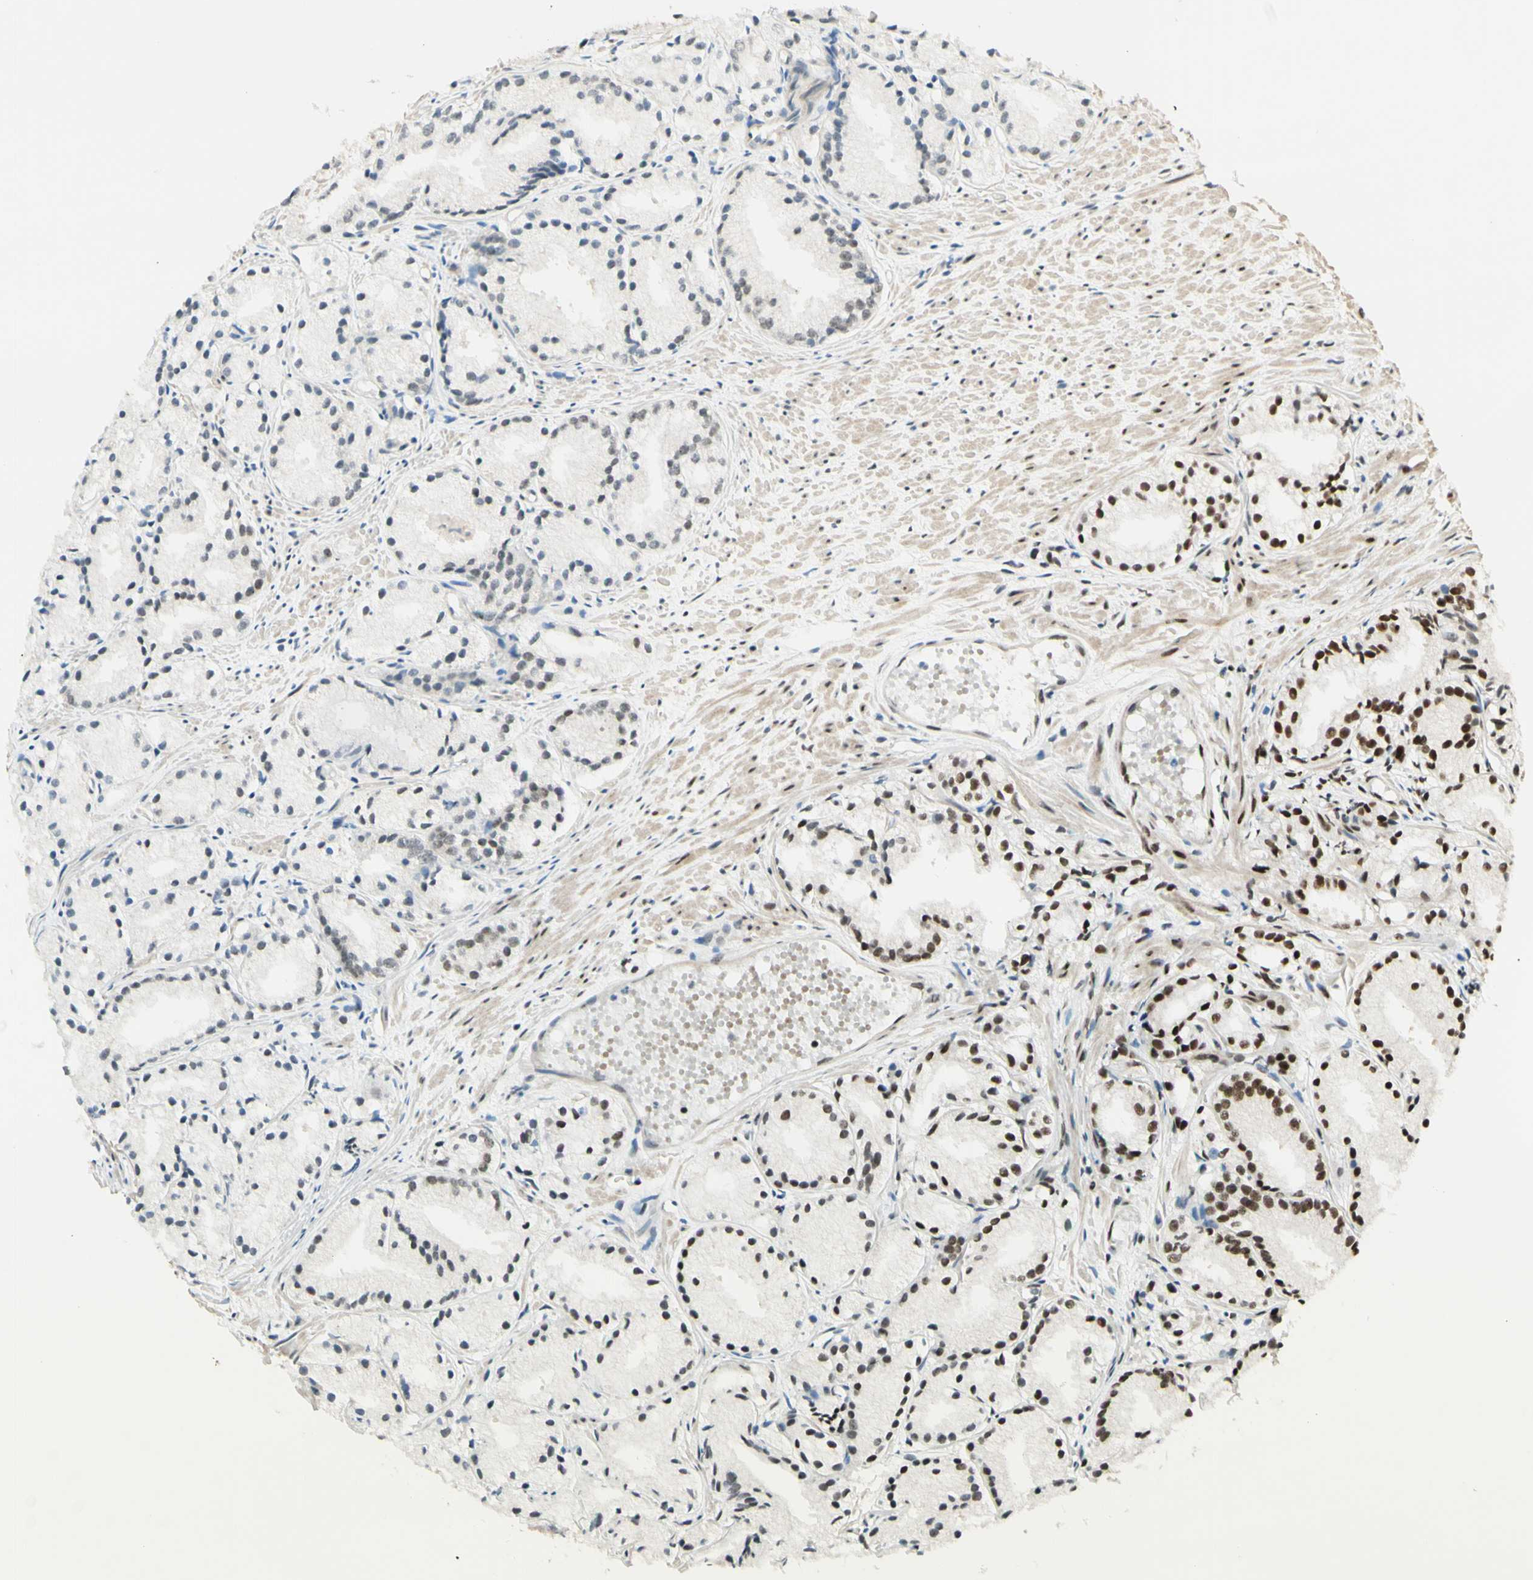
{"staining": {"intensity": "strong", "quantity": "25%-75%", "location": "nuclear"}, "tissue": "prostate cancer", "cell_type": "Tumor cells", "image_type": "cancer", "snomed": [{"axis": "morphology", "description": "Adenocarcinoma, Low grade"}, {"axis": "topography", "description": "Prostate"}], "caption": "This is a micrograph of immunohistochemistry (IHC) staining of prostate adenocarcinoma (low-grade), which shows strong expression in the nuclear of tumor cells.", "gene": "DHX9", "patient": {"sex": "male", "age": 72}}